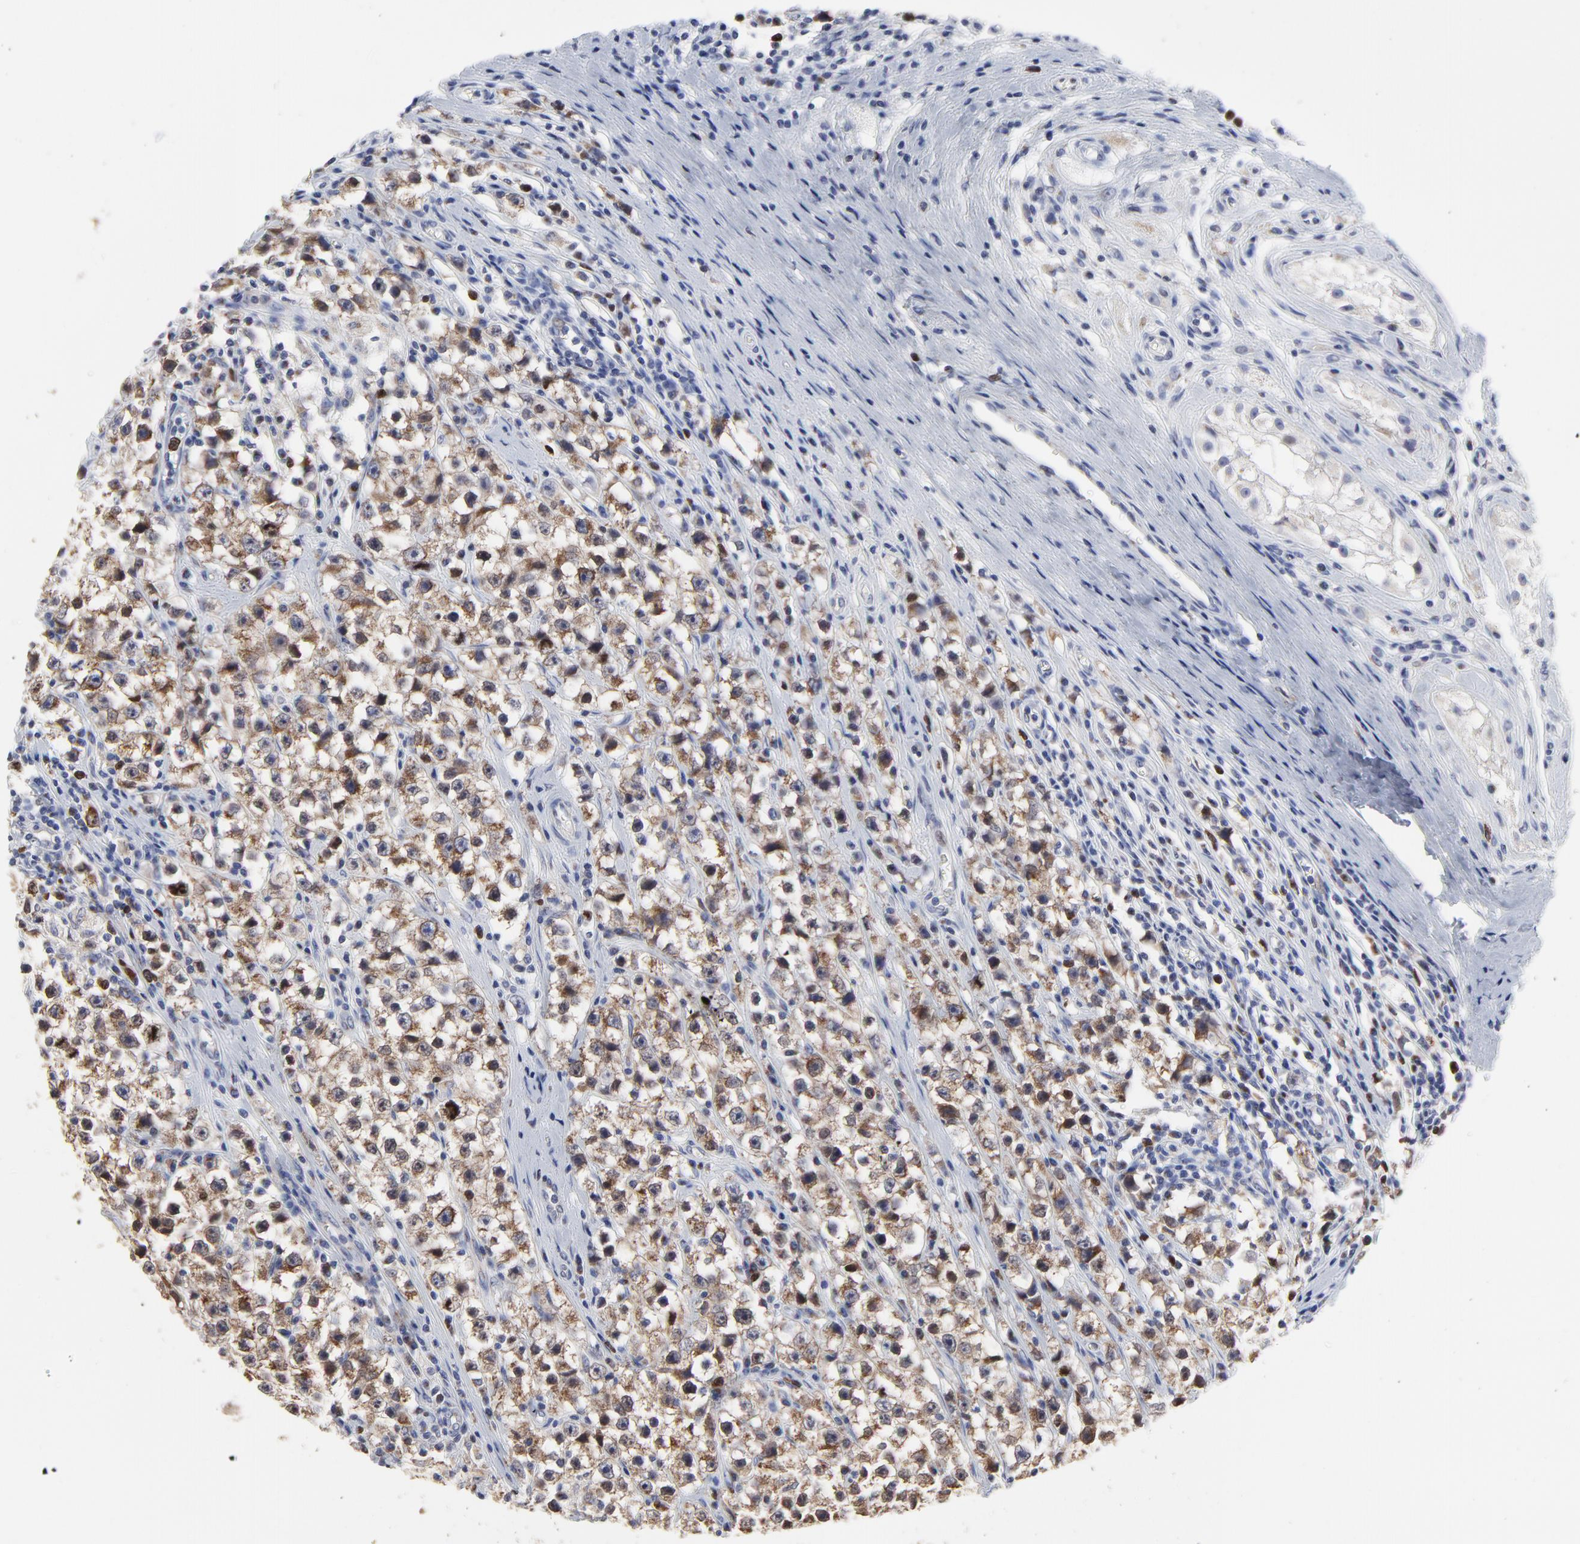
{"staining": {"intensity": "moderate", "quantity": "25%-75%", "location": "cytoplasmic/membranous"}, "tissue": "testis cancer", "cell_type": "Tumor cells", "image_type": "cancer", "snomed": [{"axis": "morphology", "description": "Seminoma, NOS"}, {"axis": "topography", "description": "Testis"}], "caption": "High-magnification brightfield microscopy of seminoma (testis) stained with DAB (3,3'-diaminobenzidine) (brown) and counterstained with hematoxylin (blue). tumor cells exhibit moderate cytoplasmic/membranous staining is appreciated in approximately25%-75% of cells.", "gene": "NCAPH", "patient": {"sex": "male", "age": 35}}